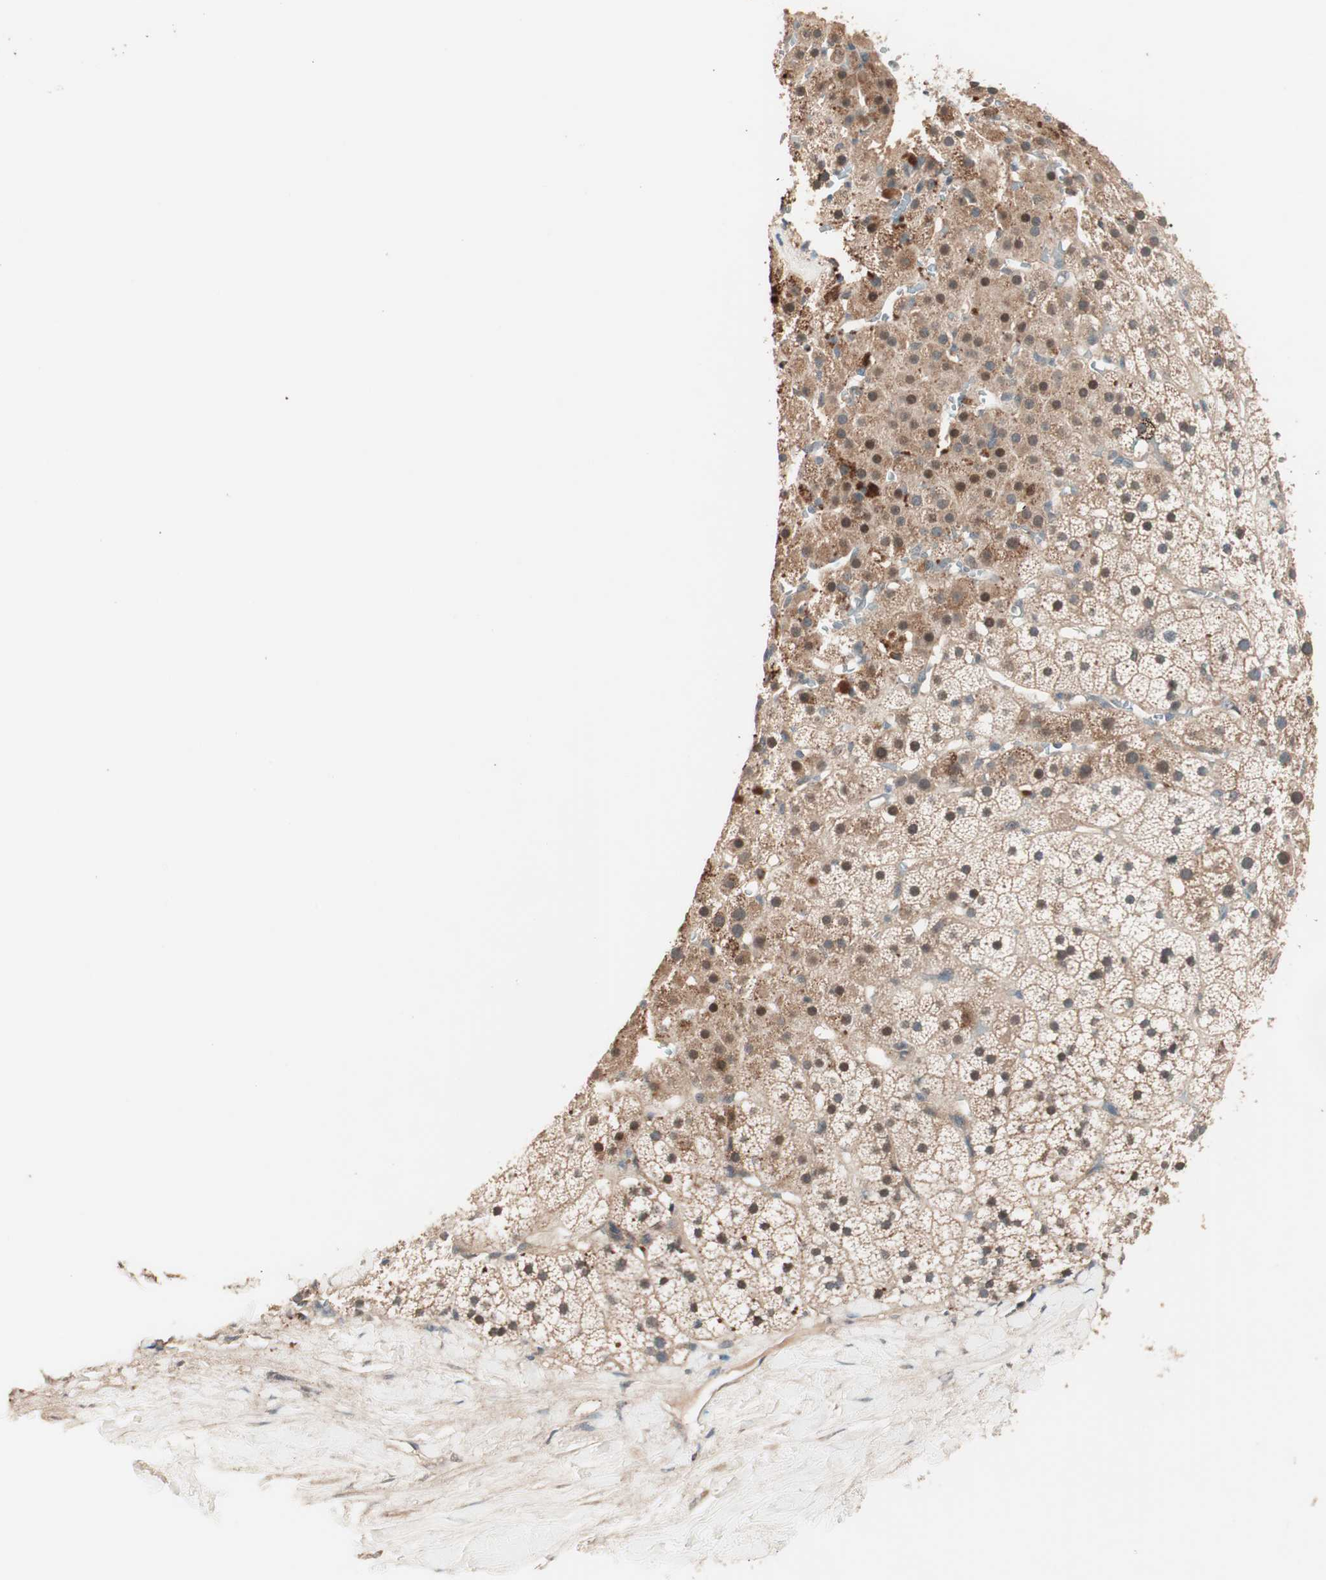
{"staining": {"intensity": "moderate", "quantity": "25%-75%", "location": "cytoplasmic/membranous,nuclear"}, "tissue": "adrenal gland", "cell_type": "Glandular cells", "image_type": "normal", "snomed": [{"axis": "morphology", "description": "Normal tissue, NOS"}, {"axis": "topography", "description": "Adrenal gland"}], "caption": "A brown stain labels moderate cytoplasmic/membranous,nuclear expression of a protein in glandular cells of normal human adrenal gland.", "gene": "NFRKB", "patient": {"sex": "male", "age": 35}}